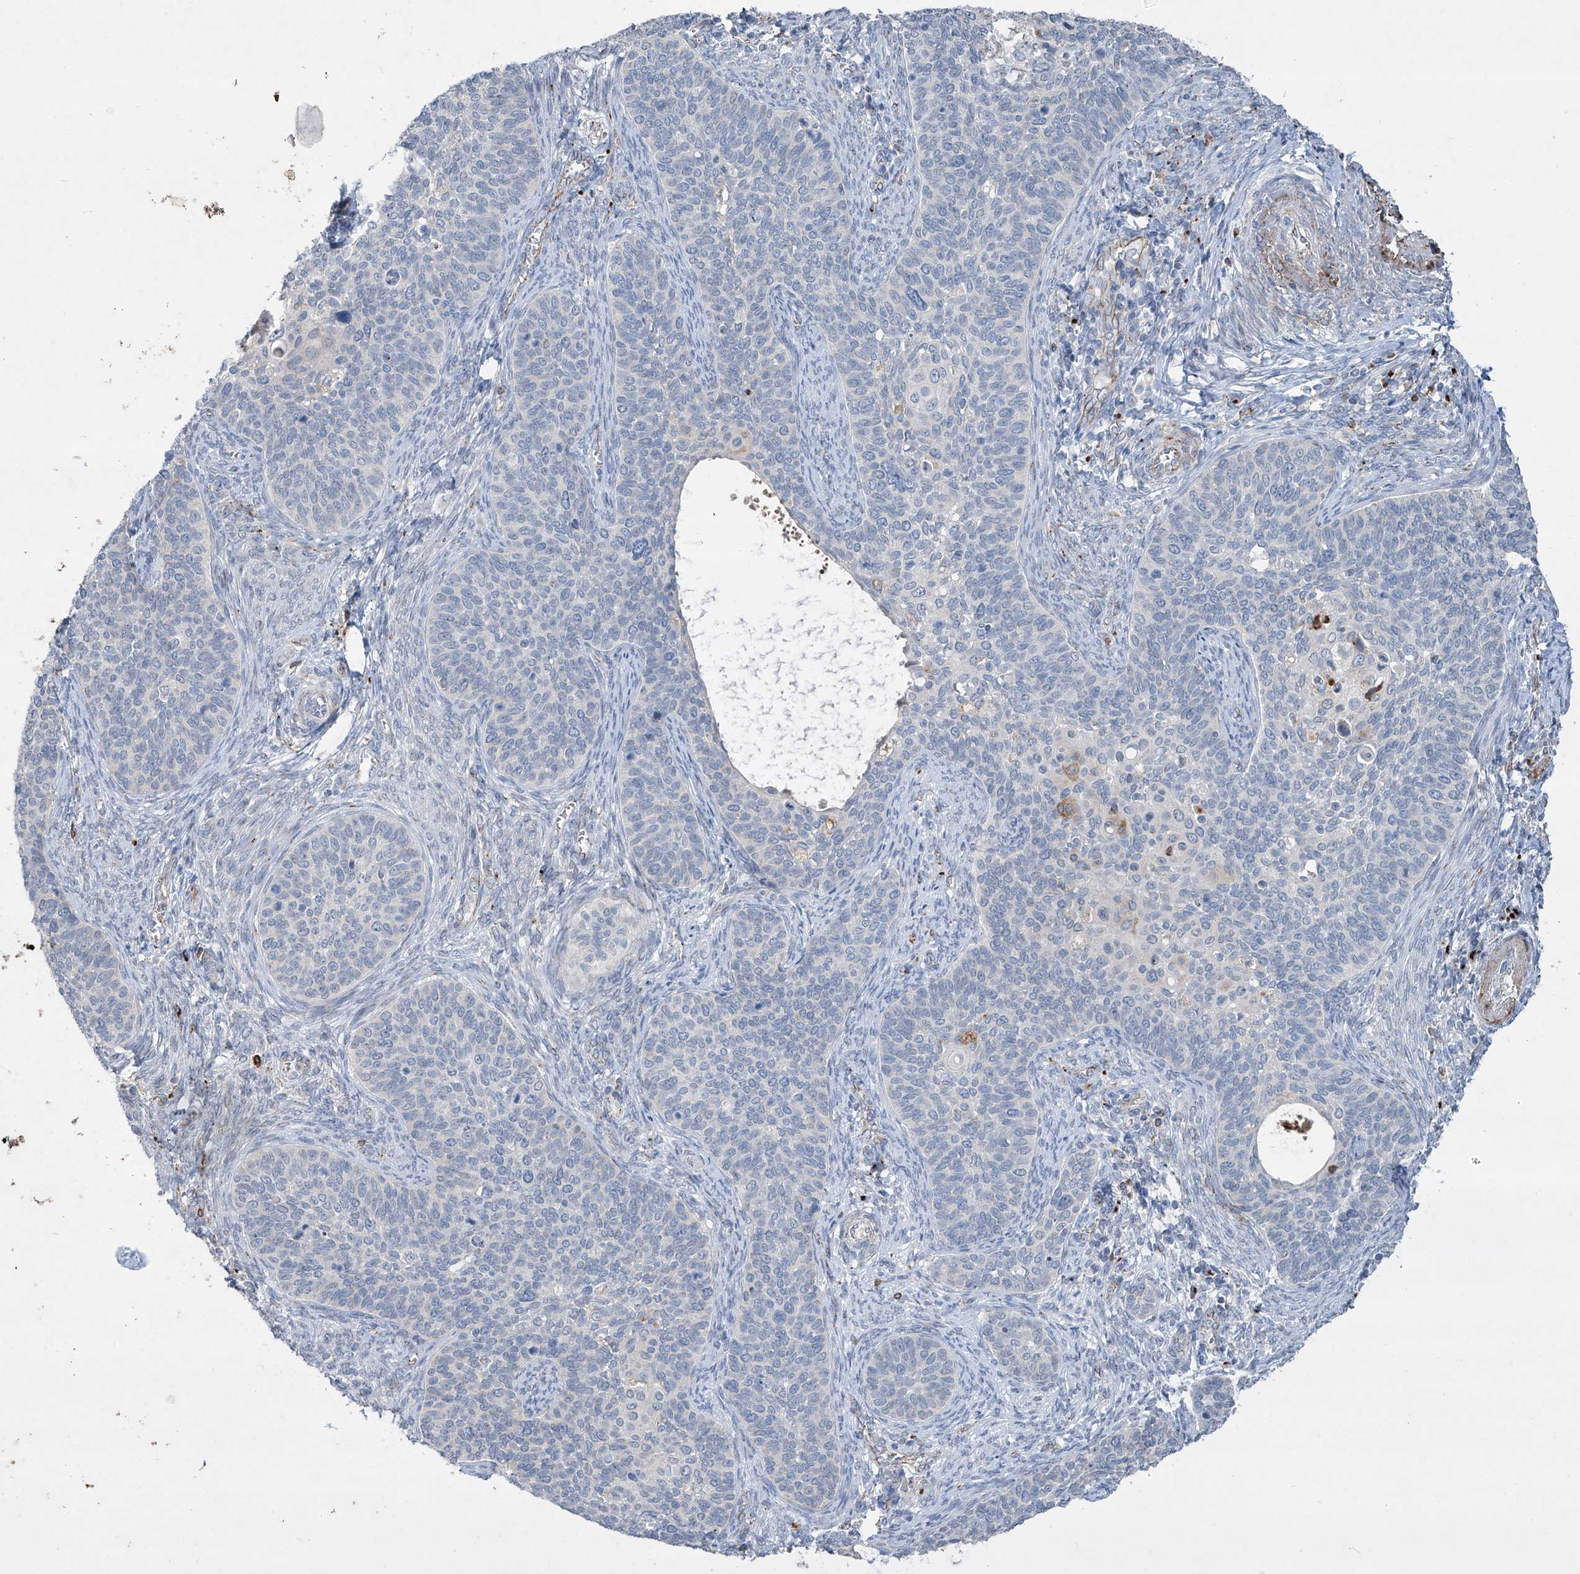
{"staining": {"intensity": "negative", "quantity": "none", "location": "none"}, "tissue": "cervical cancer", "cell_type": "Tumor cells", "image_type": "cancer", "snomed": [{"axis": "morphology", "description": "Squamous cell carcinoma, NOS"}, {"axis": "topography", "description": "Cervix"}], "caption": "DAB (3,3'-diaminobenzidine) immunohistochemical staining of cervical squamous cell carcinoma exhibits no significant positivity in tumor cells.", "gene": "CDH5", "patient": {"sex": "female", "age": 33}}